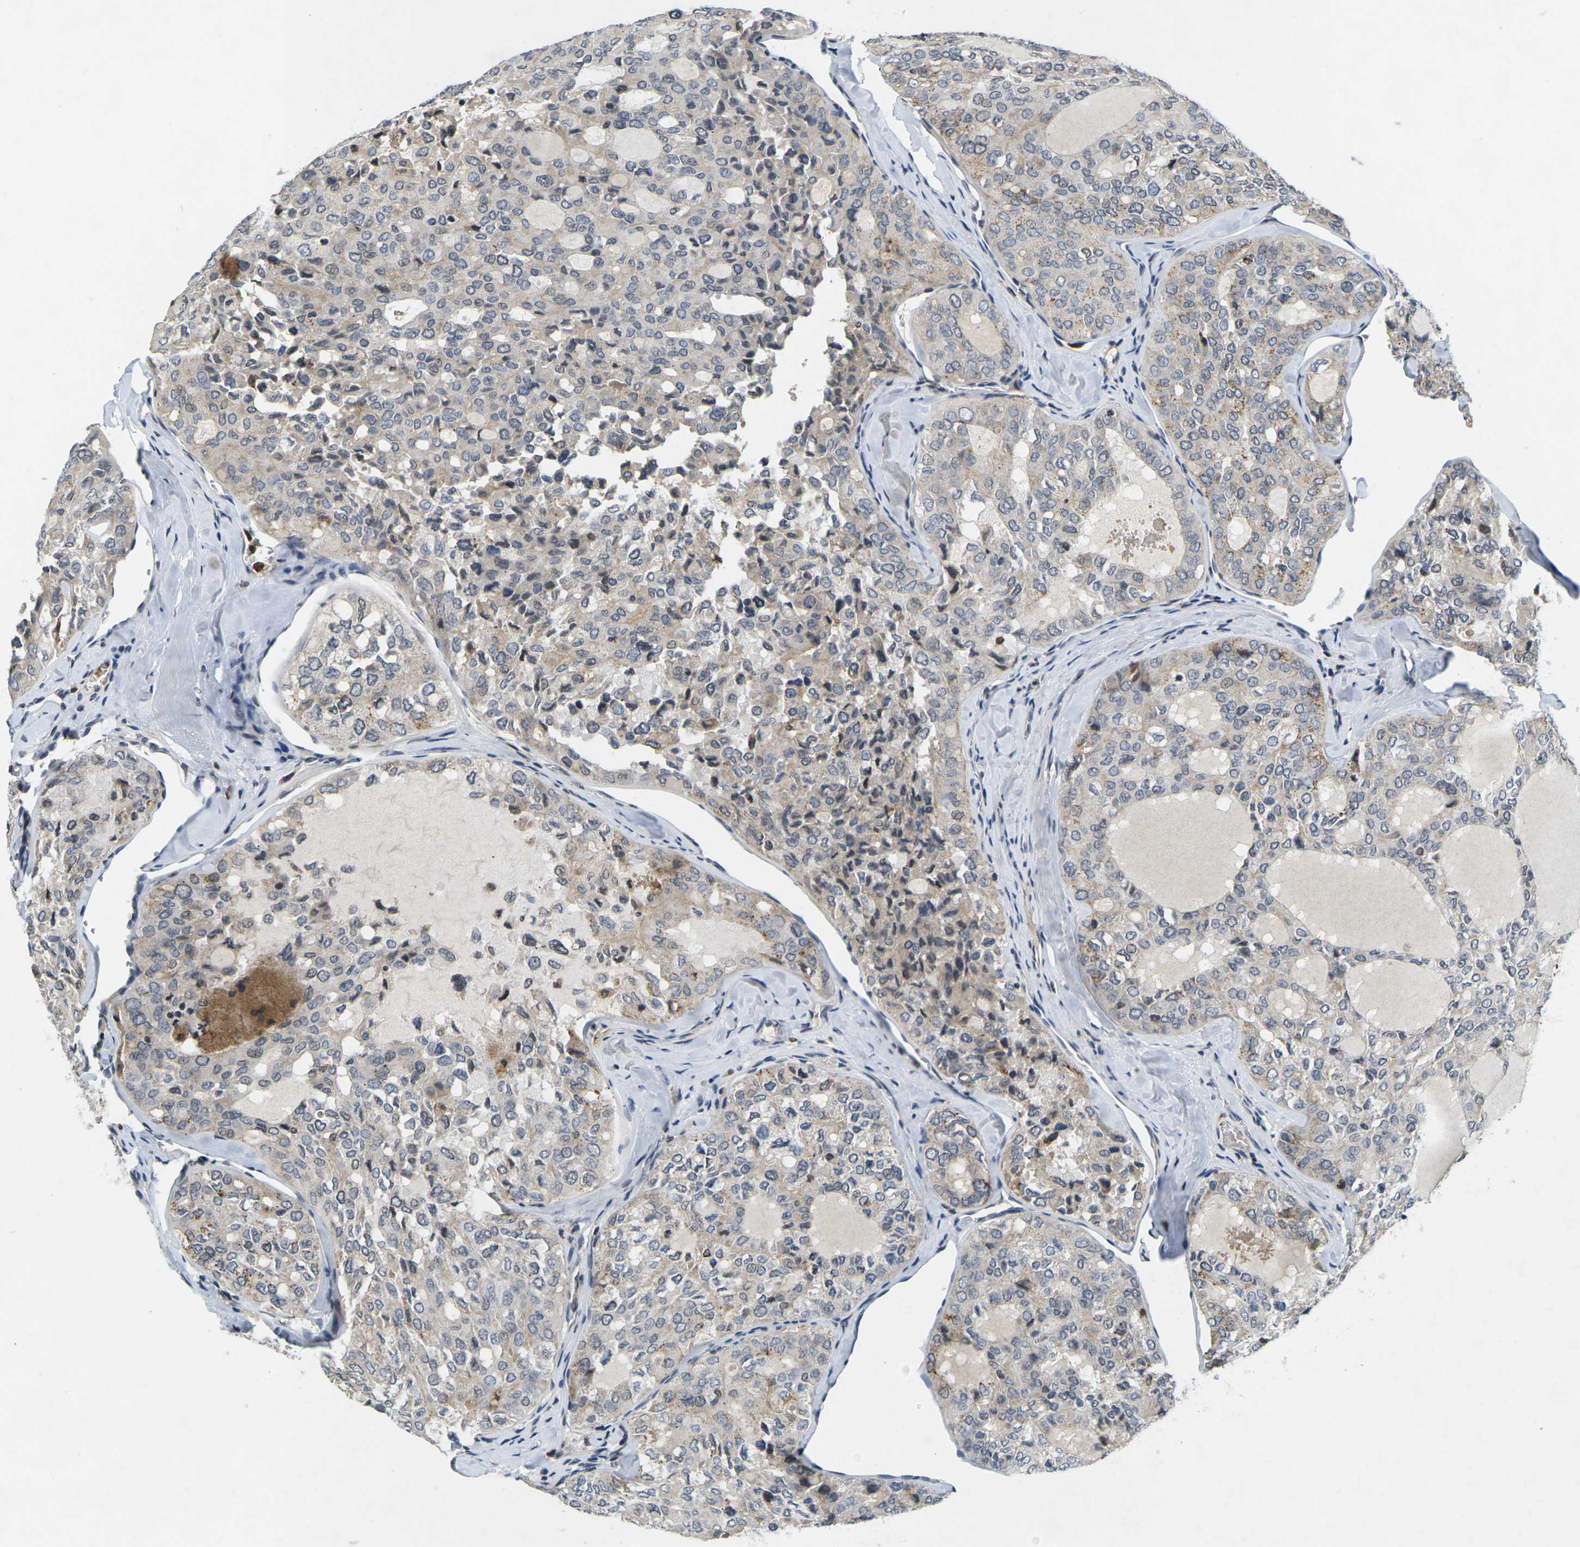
{"staining": {"intensity": "weak", "quantity": ">75%", "location": "cytoplasmic/membranous"}, "tissue": "thyroid cancer", "cell_type": "Tumor cells", "image_type": "cancer", "snomed": [{"axis": "morphology", "description": "Follicular adenoma carcinoma, NOS"}, {"axis": "topography", "description": "Thyroid gland"}], "caption": "Thyroid follicular adenoma carcinoma was stained to show a protein in brown. There is low levels of weak cytoplasmic/membranous expression in about >75% of tumor cells.", "gene": "C1QC", "patient": {"sex": "male", "age": 75}}